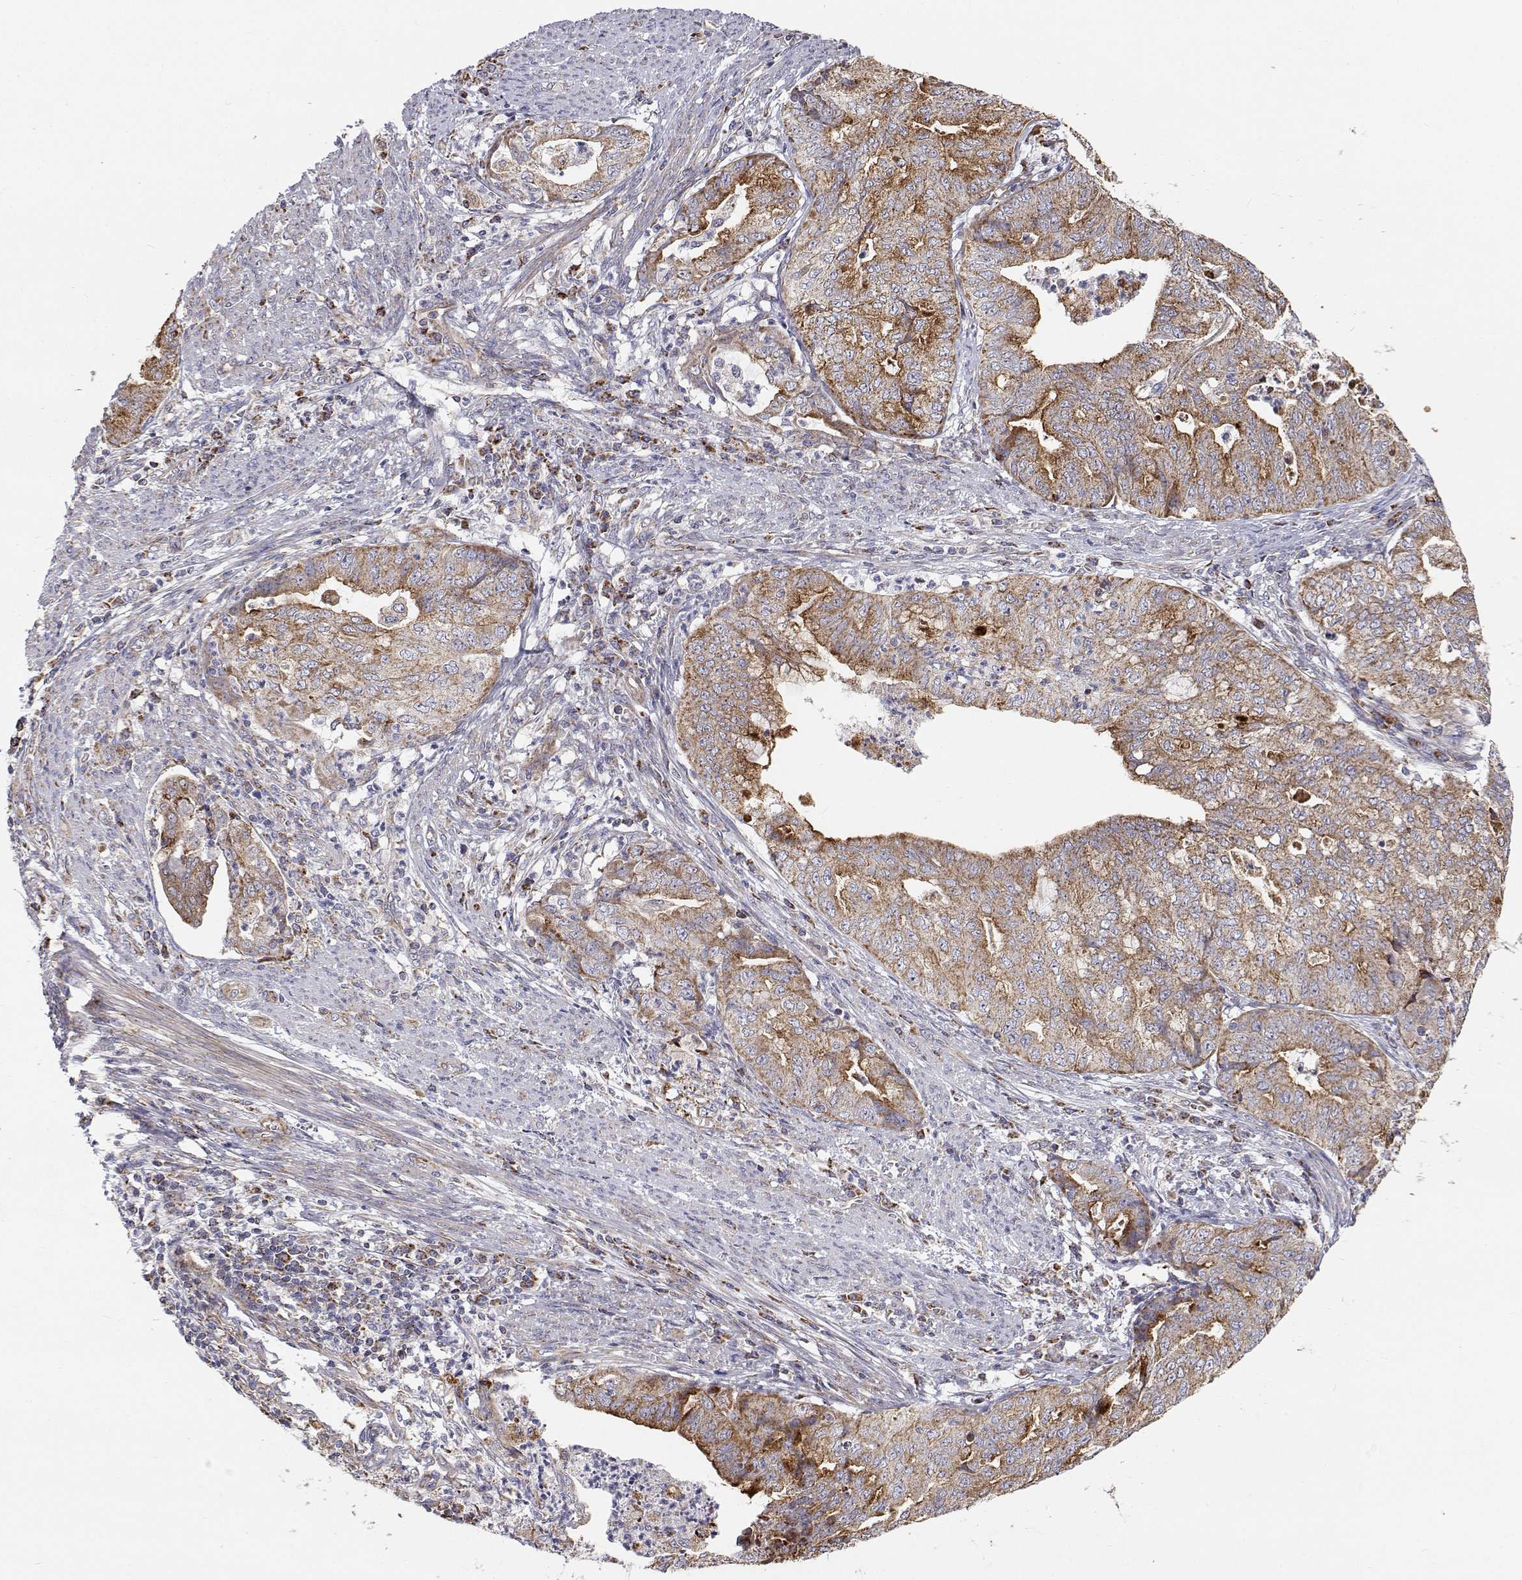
{"staining": {"intensity": "moderate", "quantity": "25%-75%", "location": "cytoplasmic/membranous"}, "tissue": "endometrial cancer", "cell_type": "Tumor cells", "image_type": "cancer", "snomed": [{"axis": "morphology", "description": "Adenocarcinoma, NOS"}, {"axis": "topography", "description": "Endometrium"}], "caption": "Brown immunohistochemical staining in endometrial cancer (adenocarcinoma) reveals moderate cytoplasmic/membranous positivity in approximately 25%-75% of tumor cells.", "gene": "SPICE1", "patient": {"sex": "female", "age": 79}}